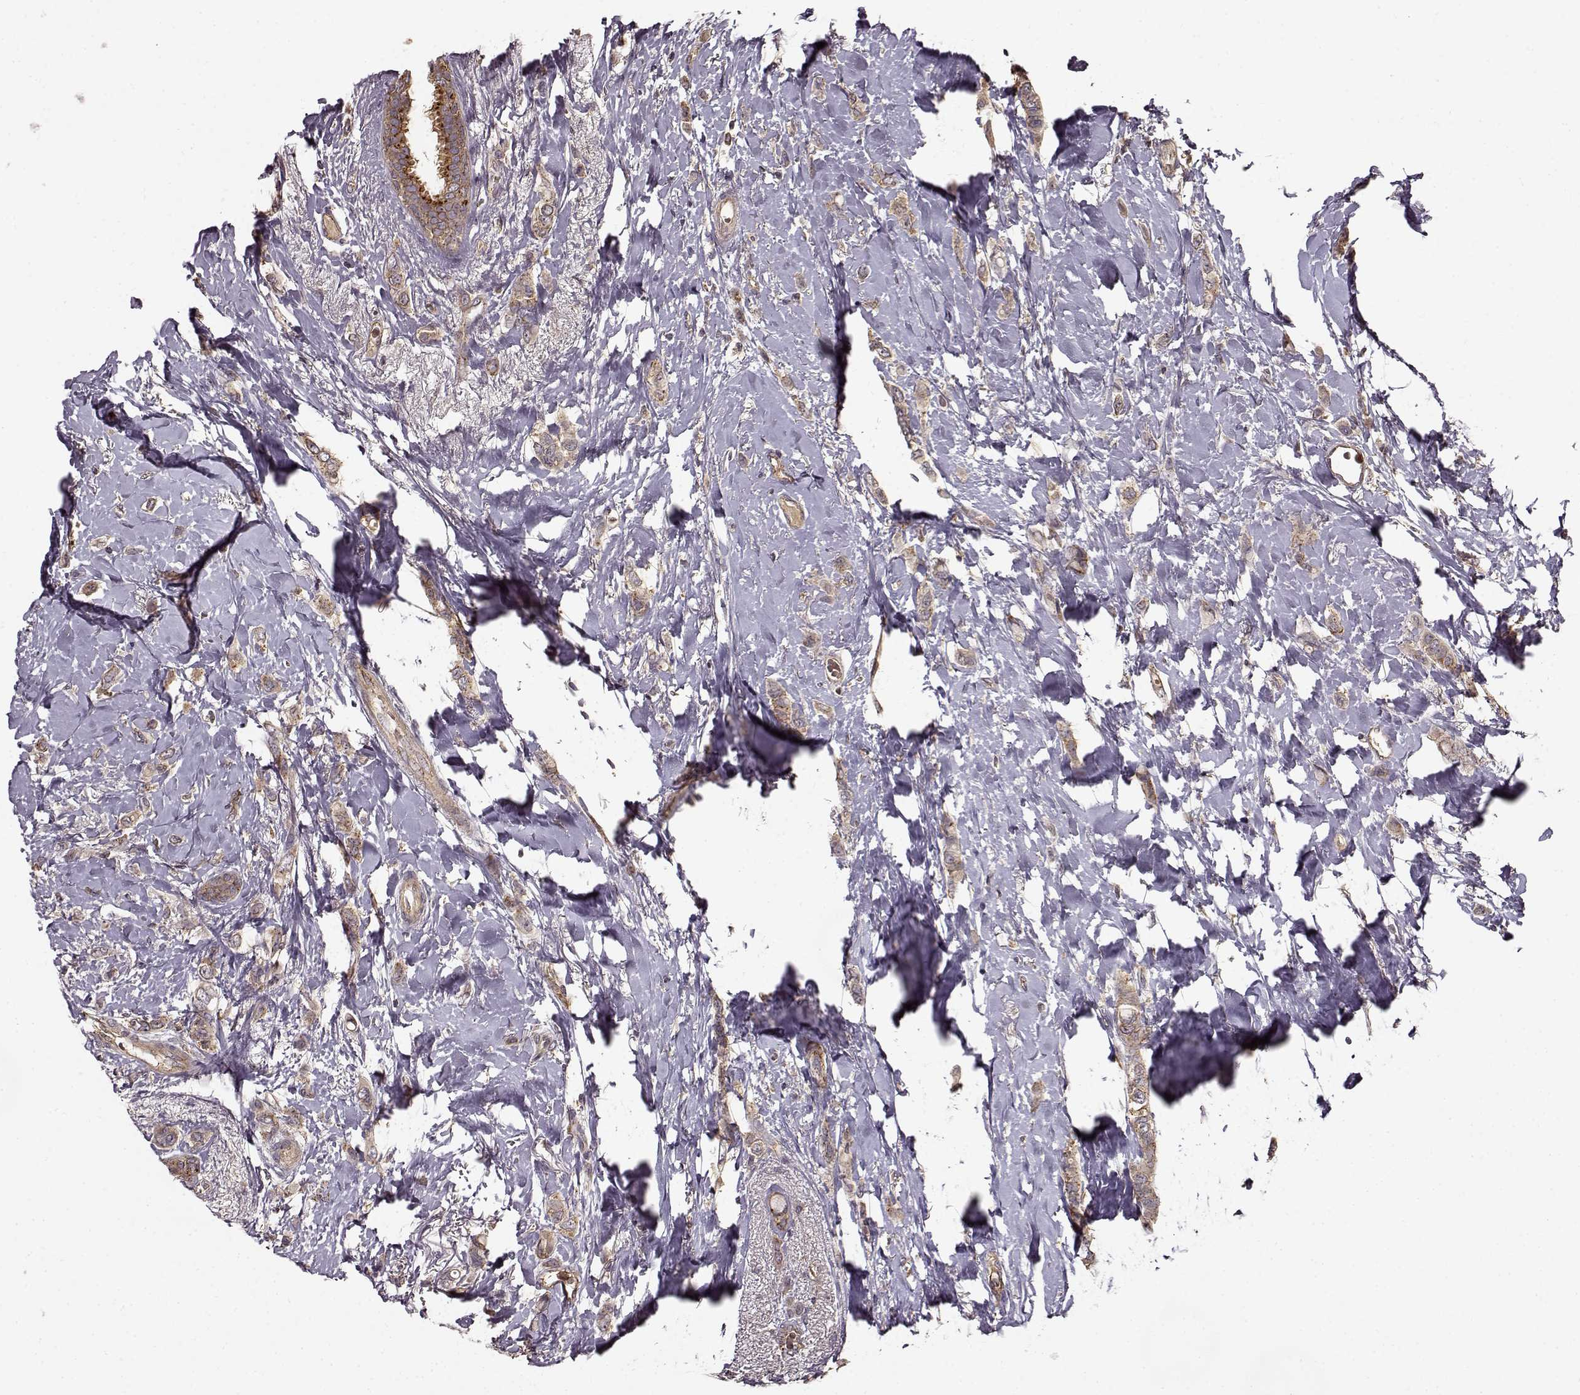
{"staining": {"intensity": "moderate", "quantity": ">75%", "location": "cytoplasmic/membranous"}, "tissue": "breast cancer", "cell_type": "Tumor cells", "image_type": "cancer", "snomed": [{"axis": "morphology", "description": "Lobular carcinoma"}, {"axis": "topography", "description": "Breast"}], "caption": "Immunohistochemistry (IHC) (DAB (3,3'-diaminobenzidine)) staining of breast cancer (lobular carcinoma) demonstrates moderate cytoplasmic/membranous protein expression in approximately >75% of tumor cells.", "gene": "IFRD2", "patient": {"sex": "female", "age": 66}}